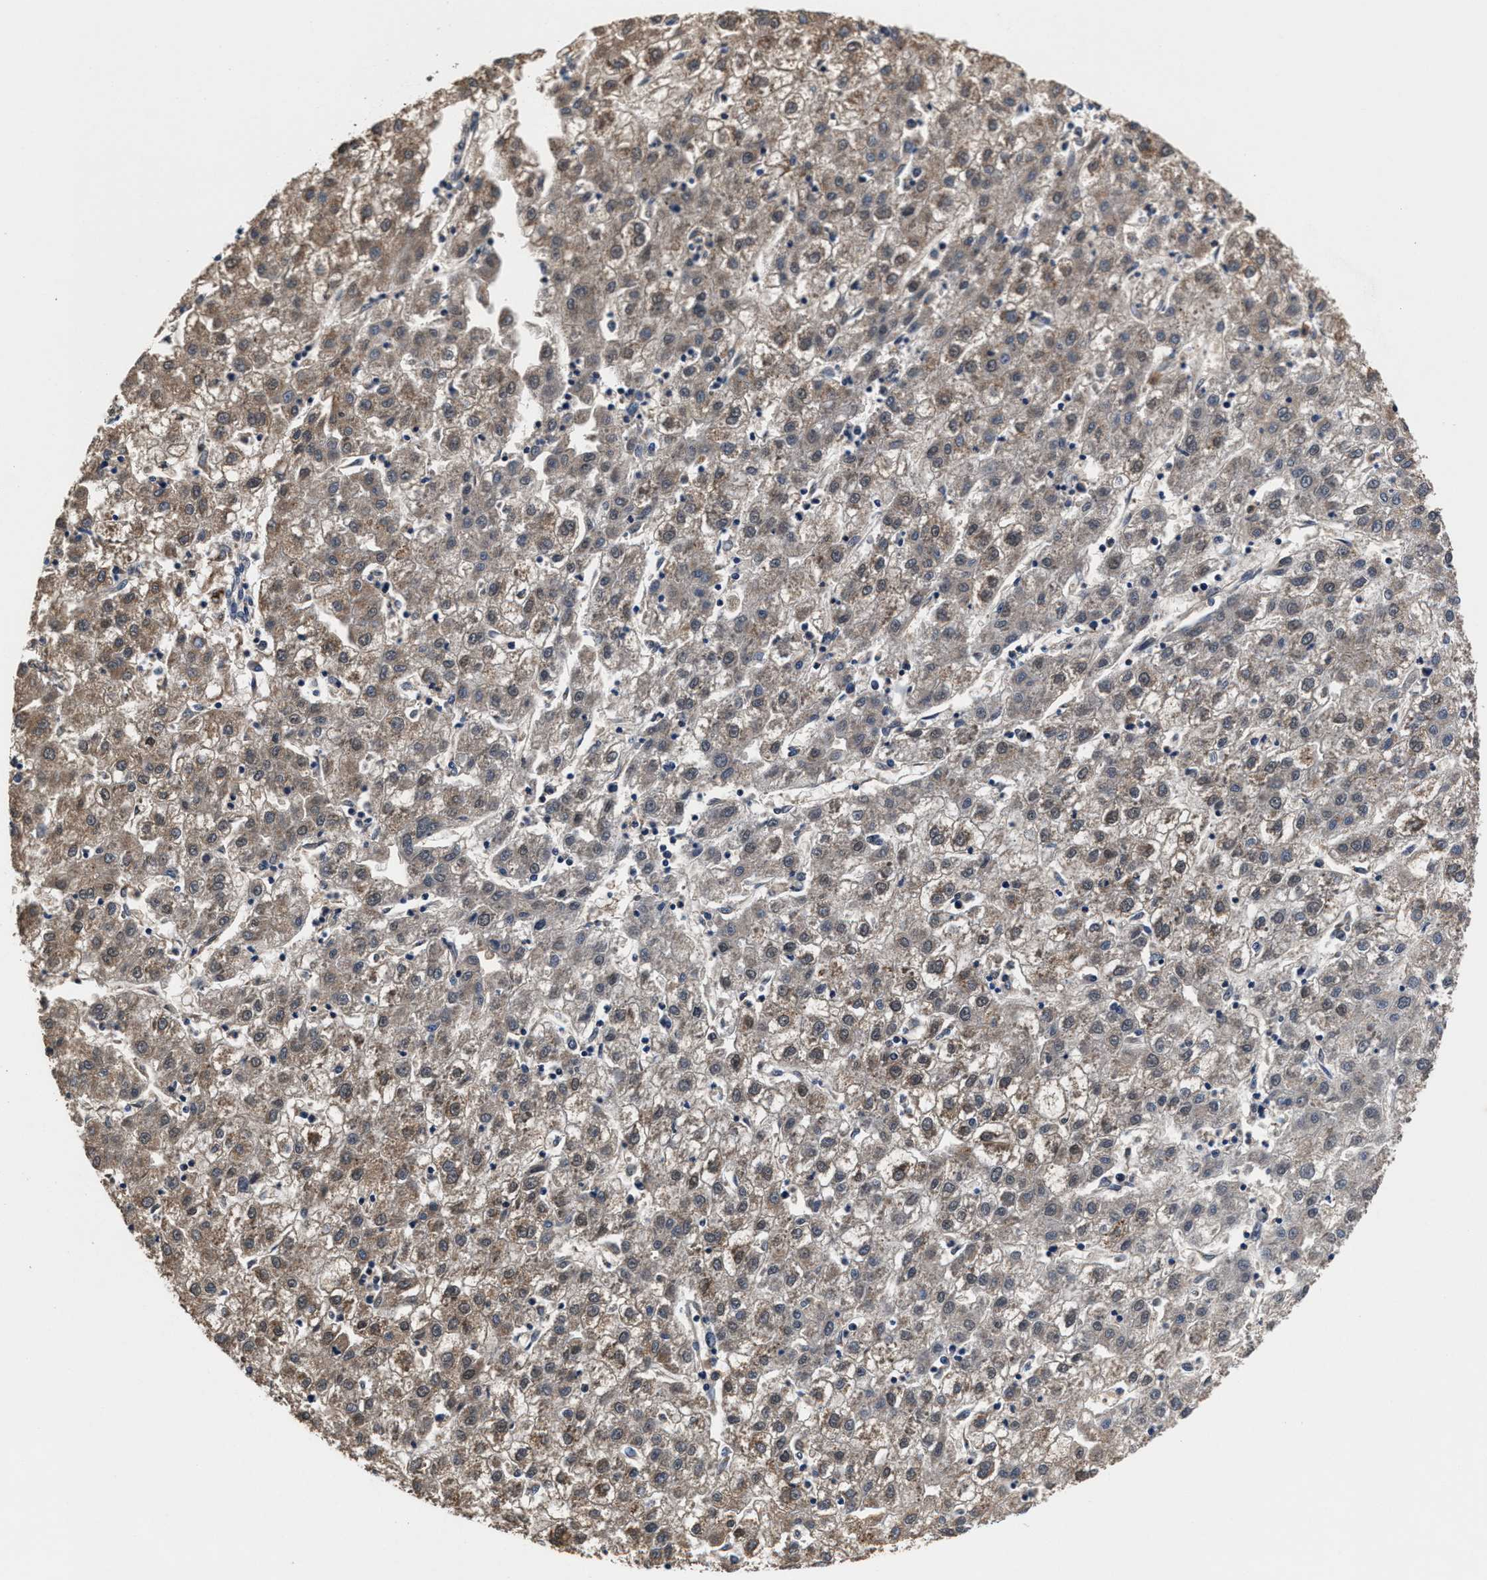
{"staining": {"intensity": "weak", "quantity": ">75%", "location": "cytoplasmic/membranous"}, "tissue": "liver cancer", "cell_type": "Tumor cells", "image_type": "cancer", "snomed": [{"axis": "morphology", "description": "Carcinoma, Hepatocellular, NOS"}, {"axis": "topography", "description": "Liver"}], "caption": "This is an image of IHC staining of liver cancer (hepatocellular carcinoma), which shows weak positivity in the cytoplasmic/membranous of tumor cells.", "gene": "ACLY", "patient": {"sex": "male", "age": 72}}